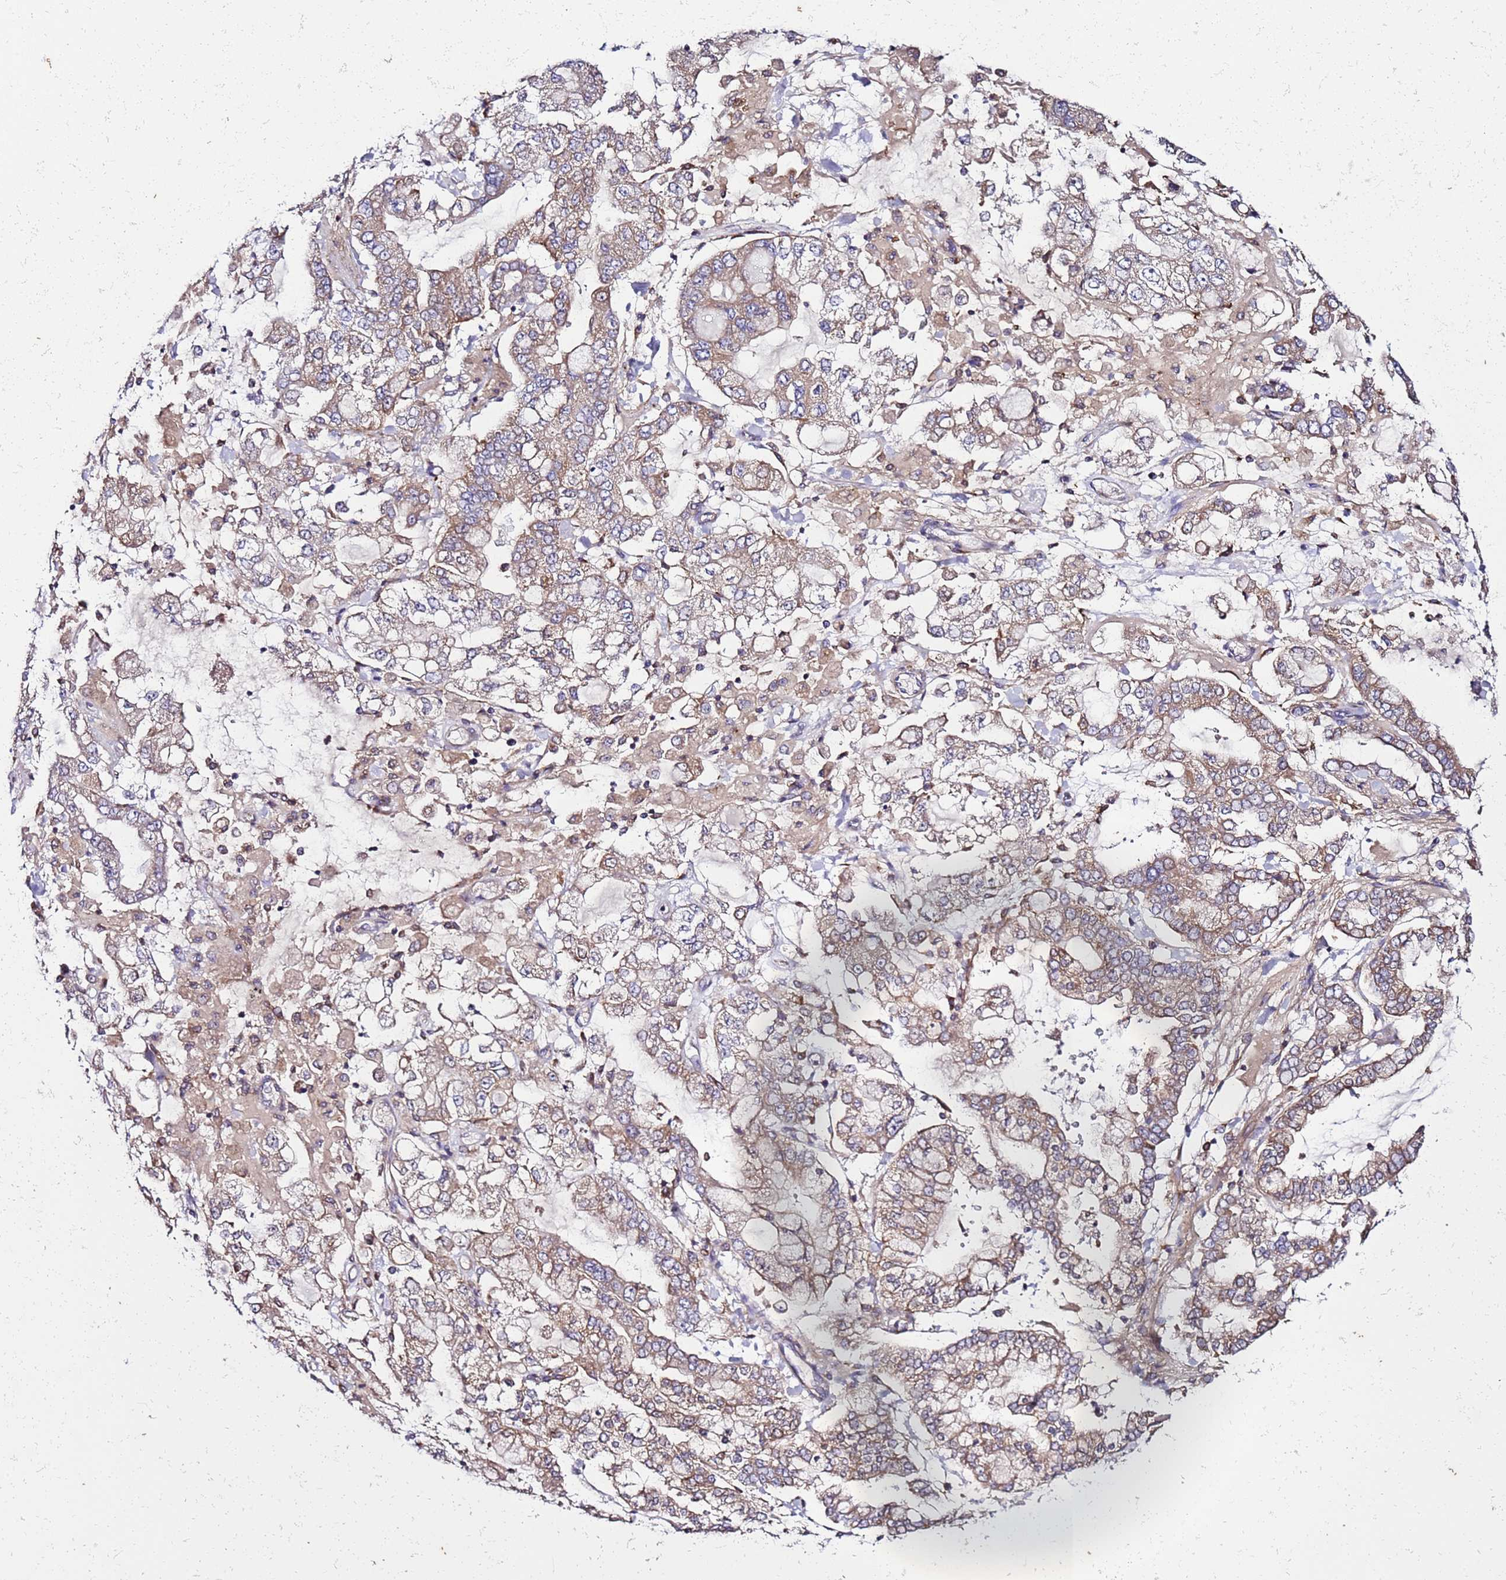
{"staining": {"intensity": "moderate", "quantity": ">75%", "location": "cytoplasmic/membranous"}, "tissue": "stomach cancer", "cell_type": "Tumor cells", "image_type": "cancer", "snomed": [{"axis": "morphology", "description": "Normal tissue, NOS"}, {"axis": "morphology", "description": "Adenocarcinoma, NOS"}, {"axis": "topography", "description": "Stomach, upper"}, {"axis": "topography", "description": "Stomach"}], "caption": "A photomicrograph of adenocarcinoma (stomach) stained for a protein demonstrates moderate cytoplasmic/membranous brown staining in tumor cells.", "gene": "C19orf12", "patient": {"sex": "male", "age": 76}}